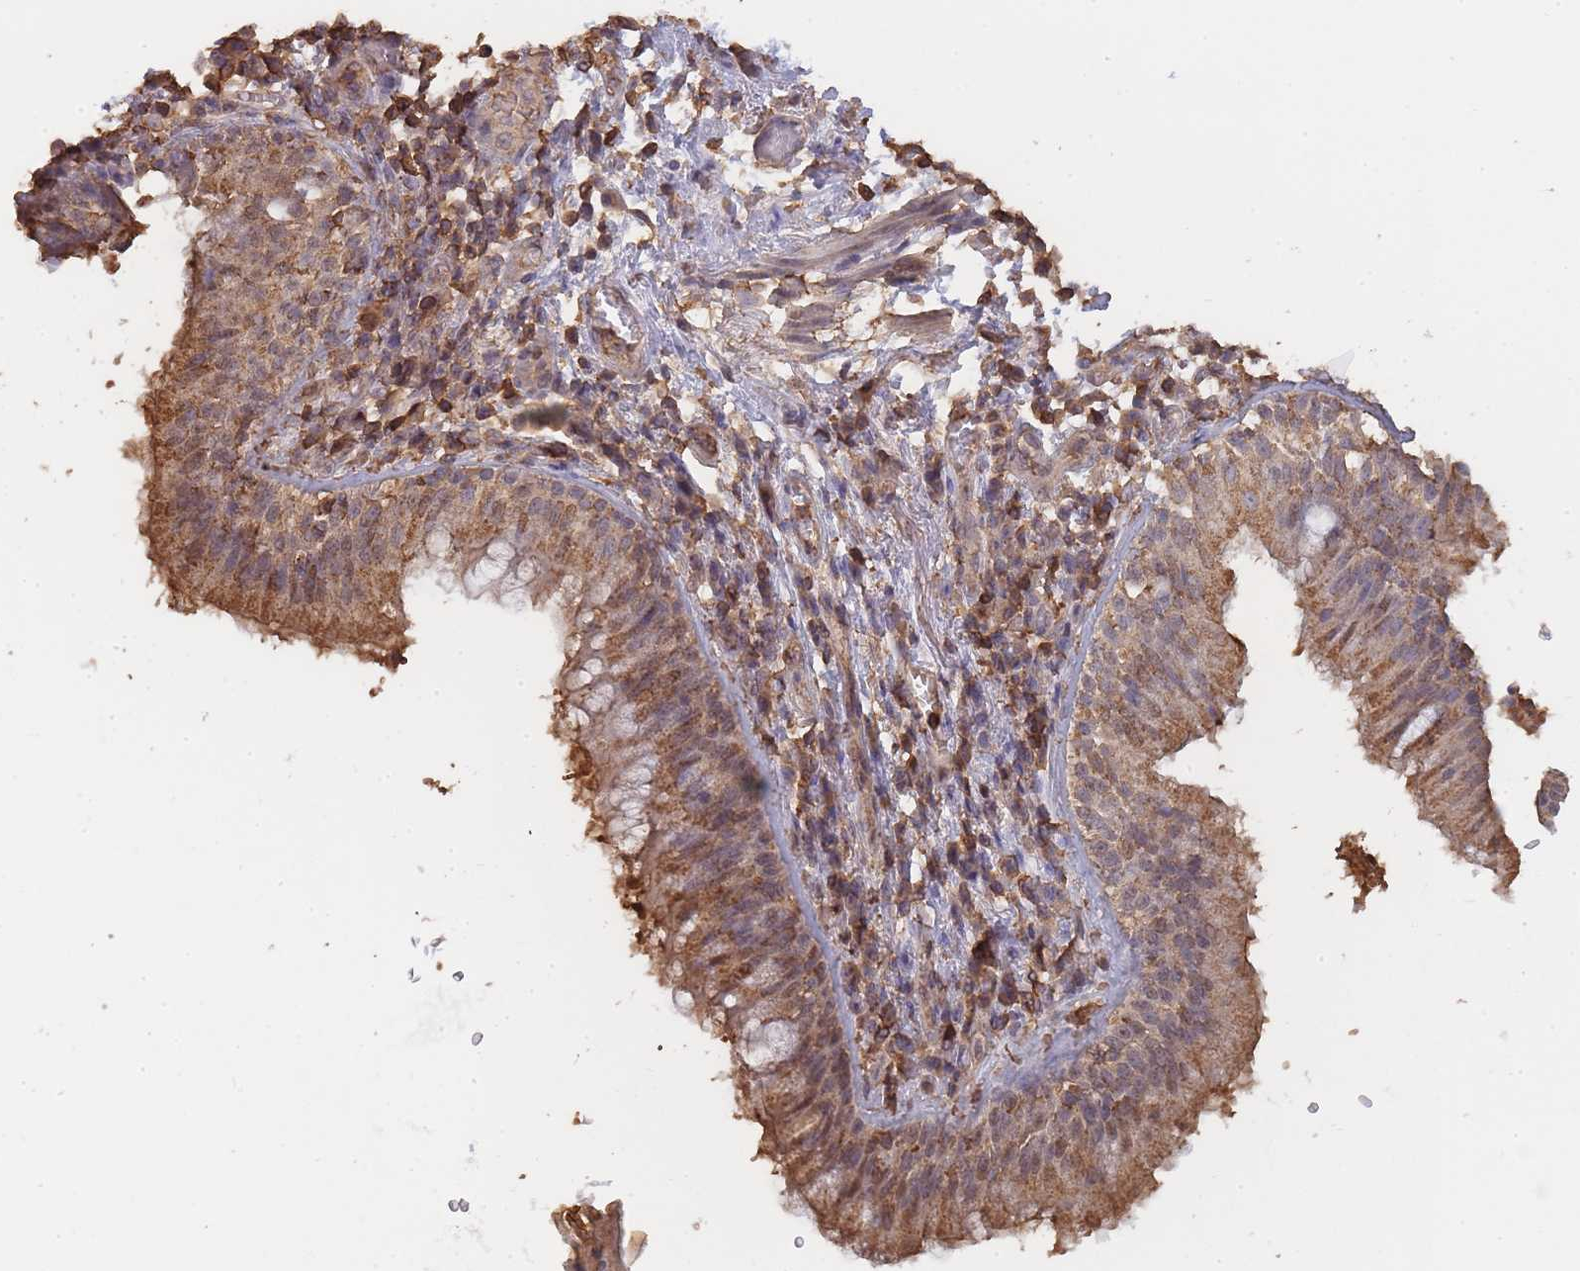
{"staining": {"intensity": "negative", "quantity": "none", "location": "none"}, "tissue": "adipose tissue", "cell_type": "Adipocytes", "image_type": "normal", "snomed": [{"axis": "morphology", "description": "Normal tissue, NOS"}, {"axis": "topography", "description": "Cartilage tissue"}, {"axis": "topography", "description": "Bronchus"}], "caption": "High power microscopy photomicrograph of an immunohistochemistry (IHC) histopathology image of normal adipose tissue, revealing no significant expression in adipocytes.", "gene": "METRN", "patient": {"sex": "male", "age": 56}}